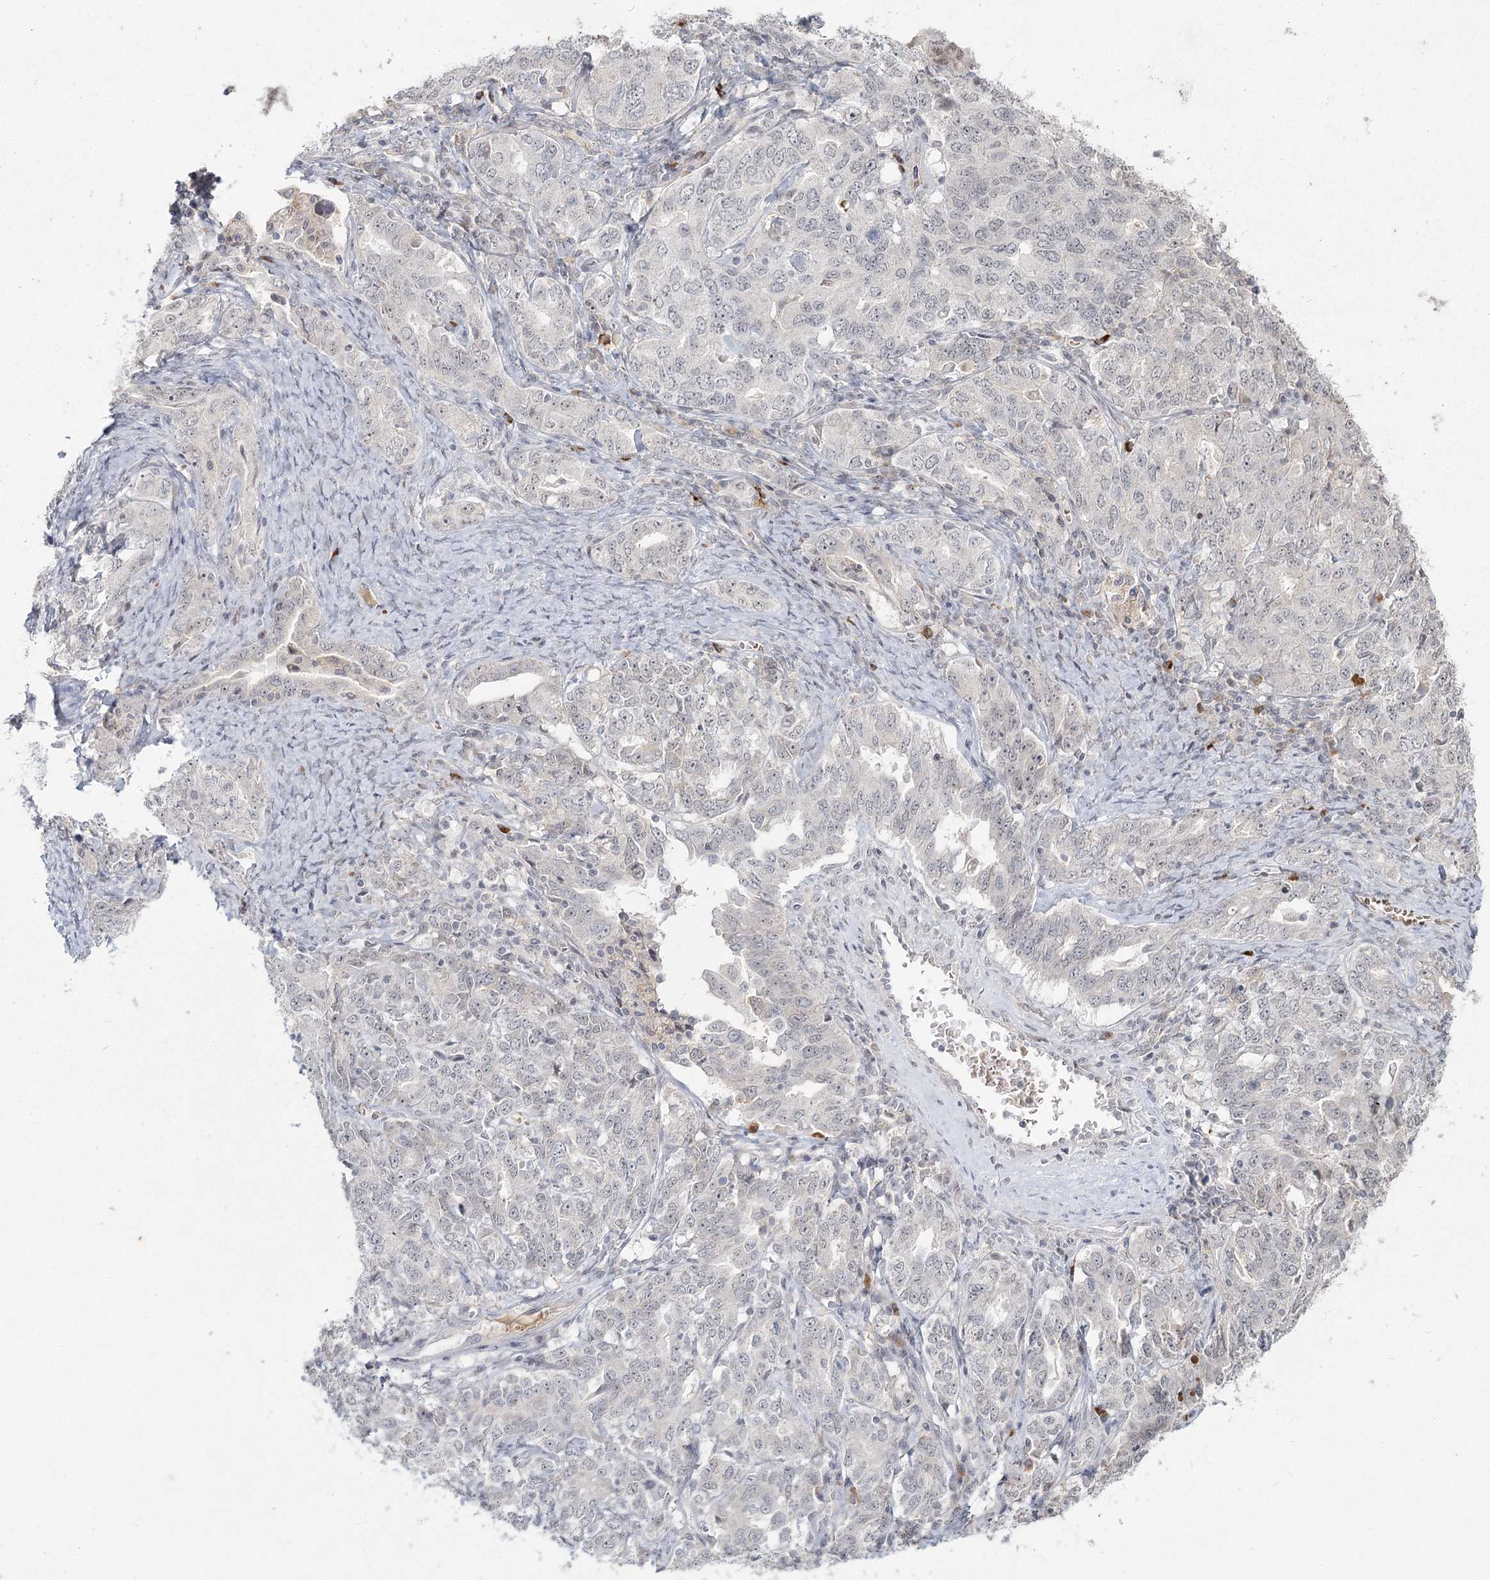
{"staining": {"intensity": "negative", "quantity": "none", "location": "none"}, "tissue": "ovarian cancer", "cell_type": "Tumor cells", "image_type": "cancer", "snomed": [{"axis": "morphology", "description": "Carcinoma, endometroid"}, {"axis": "topography", "description": "Ovary"}], "caption": "DAB immunohistochemical staining of endometroid carcinoma (ovarian) demonstrates no significant positivity in tumor cells. Nuclei are stained in blue.", "gene": "LY6G5C", "patient": {"sex": "female", "age": 62}}